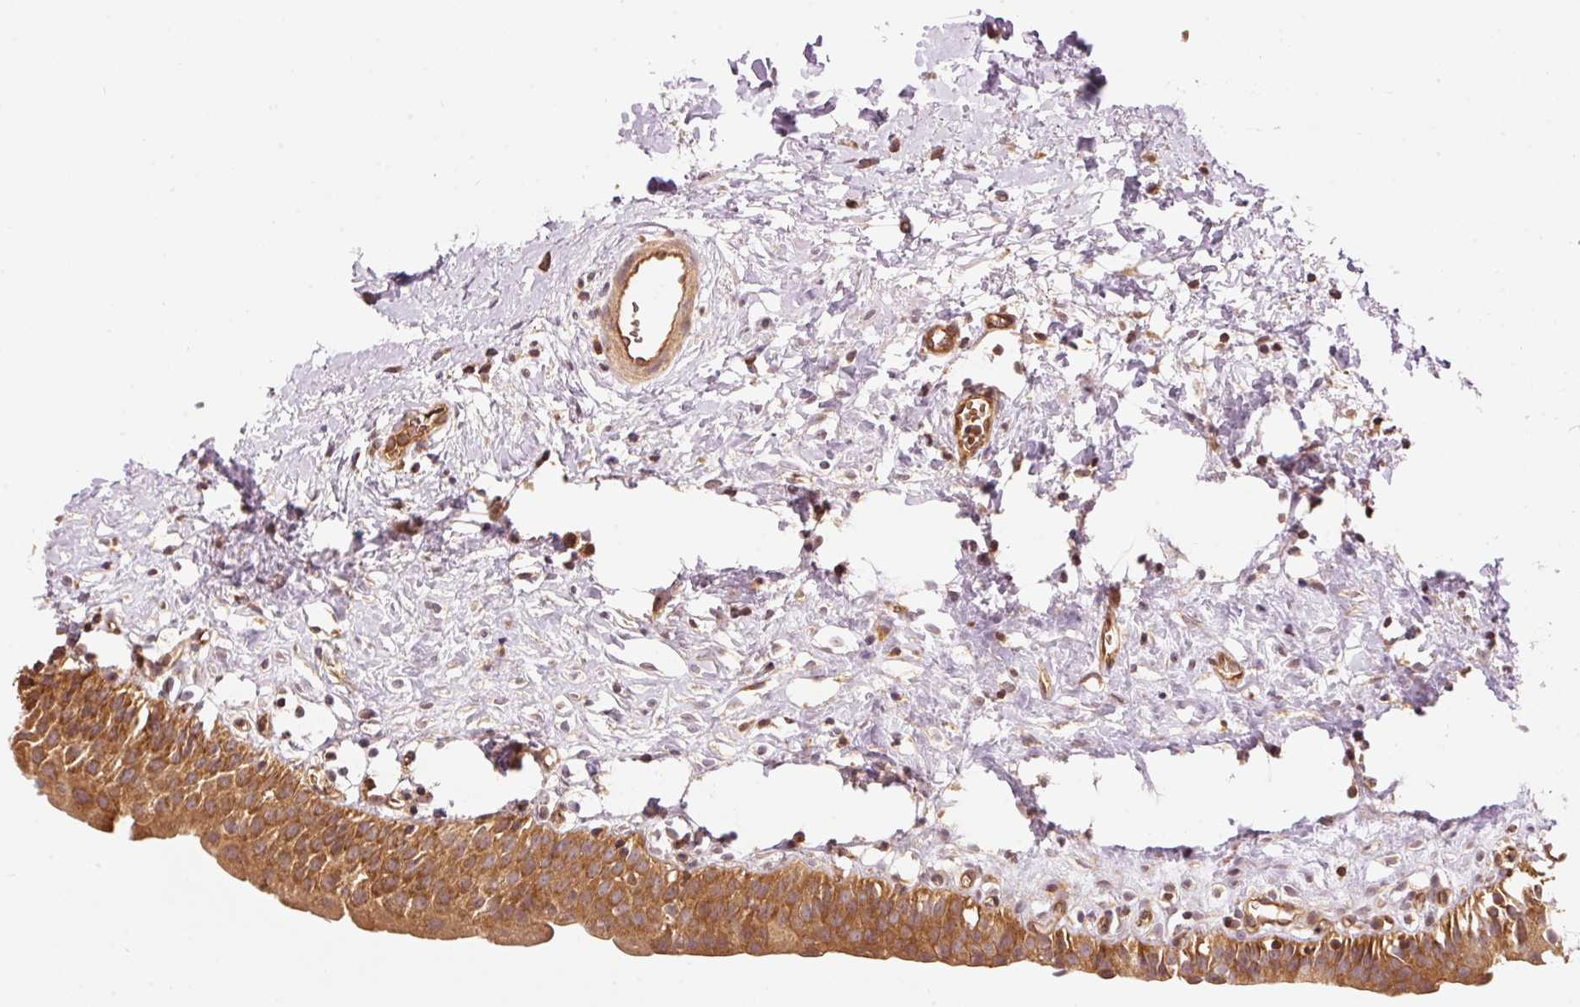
{"staining": {"intensity": "strong", "quantity": ">75%", "location": "cytoplasmic/membranous"}, "tissue": "urinary bladder", "cell_type": "Urothelial cells", "image_type": "normal", "snomed": [{"axis": "morphology", "description": "Normal tissue, NOS"}, {"axis": "topography", "description": "Urinary bladder"}], "caption": "An immunohistochemistry (IHC) photomicrograph of unremarkable tissue is shown. Protein staining in brown shows strong cytoplasmic/membranous positivity in urinary bladder within urothelial cells. (DAB IHC, brown staining for protein, blue staining for nuclei).", "gene": "ADCY4", "patient": {"sex": "male", "age": 51}}